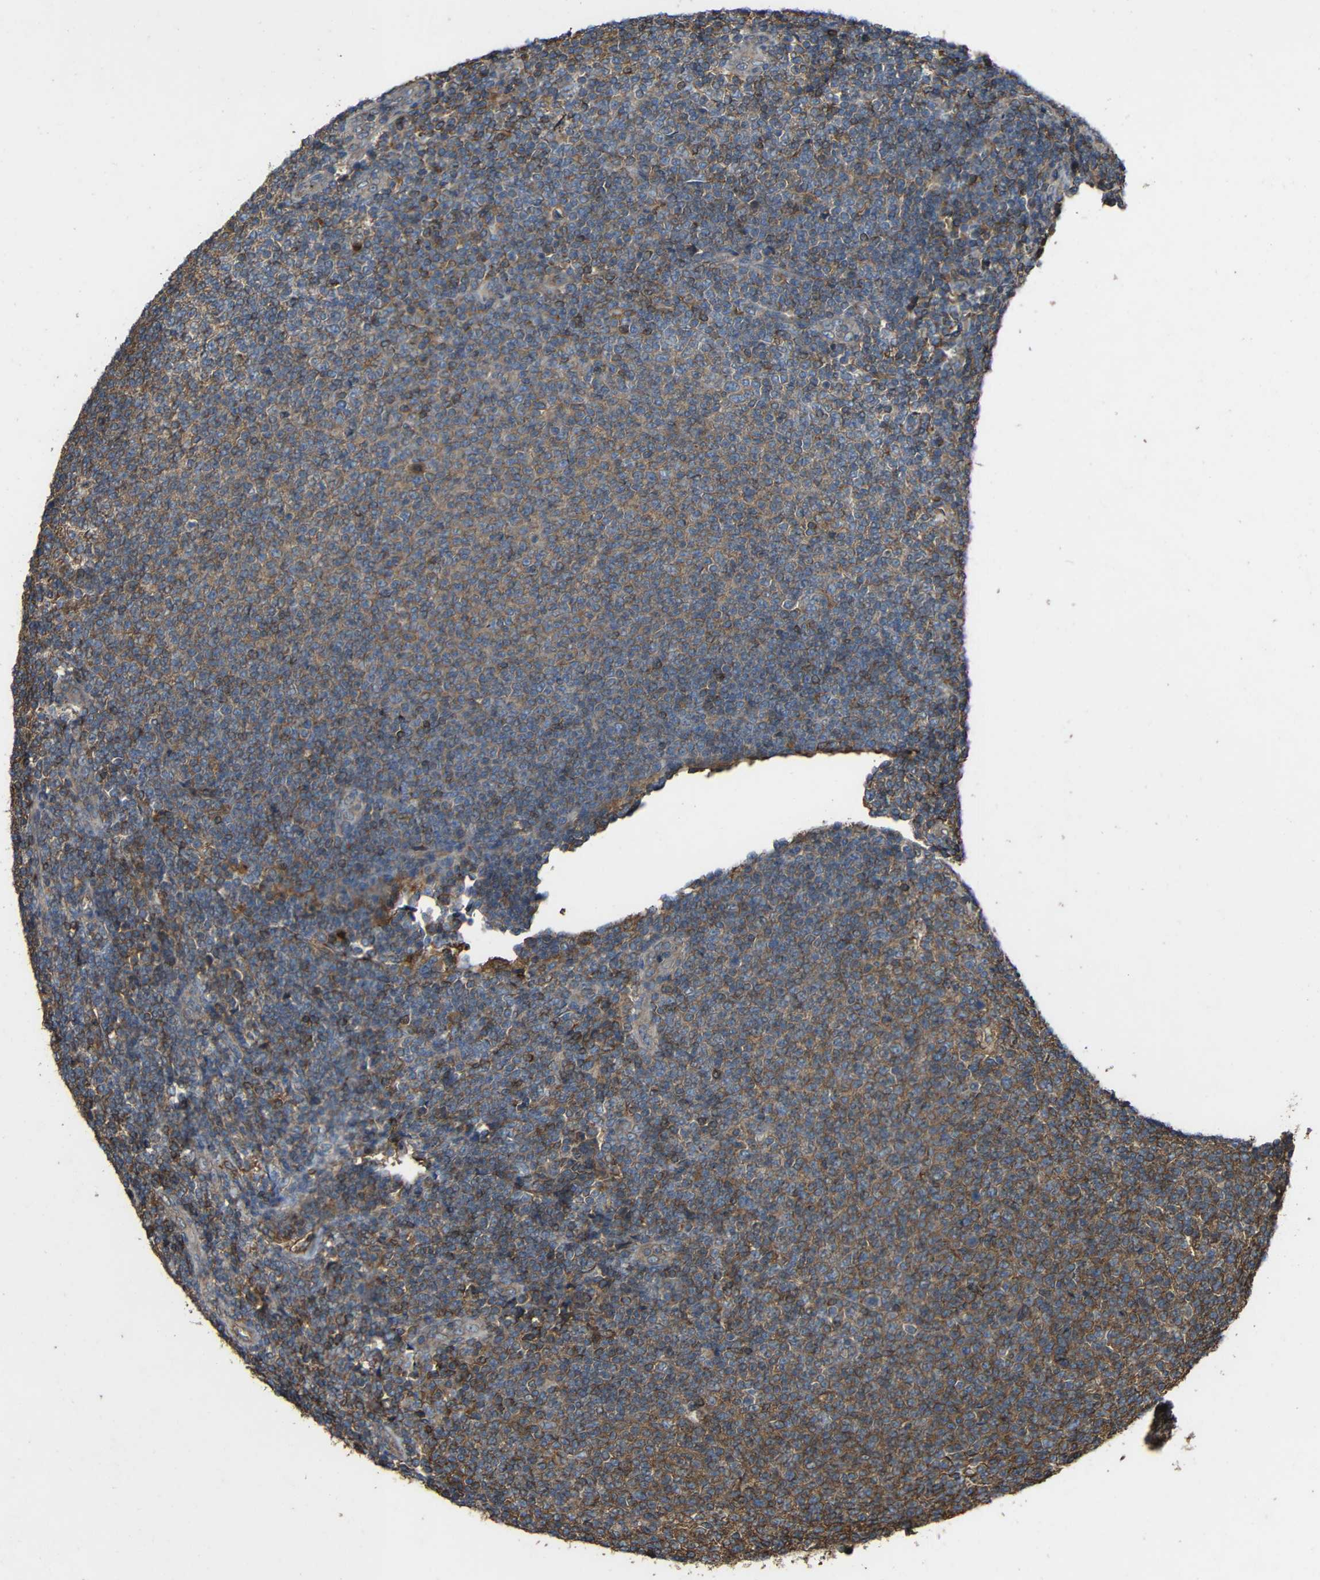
{"staining": {"intensity": "moderate", "quantity": ">75%", "location": "cytoplasmic/membranous"}, "tissue": "lymphoma", "cell_type": "Tumor cells", "image_type": "cancer", "snomed": [{"axis": "morphology", "description": "Malignant lymphoma, non-Hodgkin's type, Low grade"}, {"axis": "topography", "description": "Lymph node"}], "caption": "IHC of lymphoma exhibits medium levels of moderate cytoplasmic/membranous expression in approximately >75% of tumor cells.", "gene": "TREM2", "patient": {"sex": "male", "age": 66}}